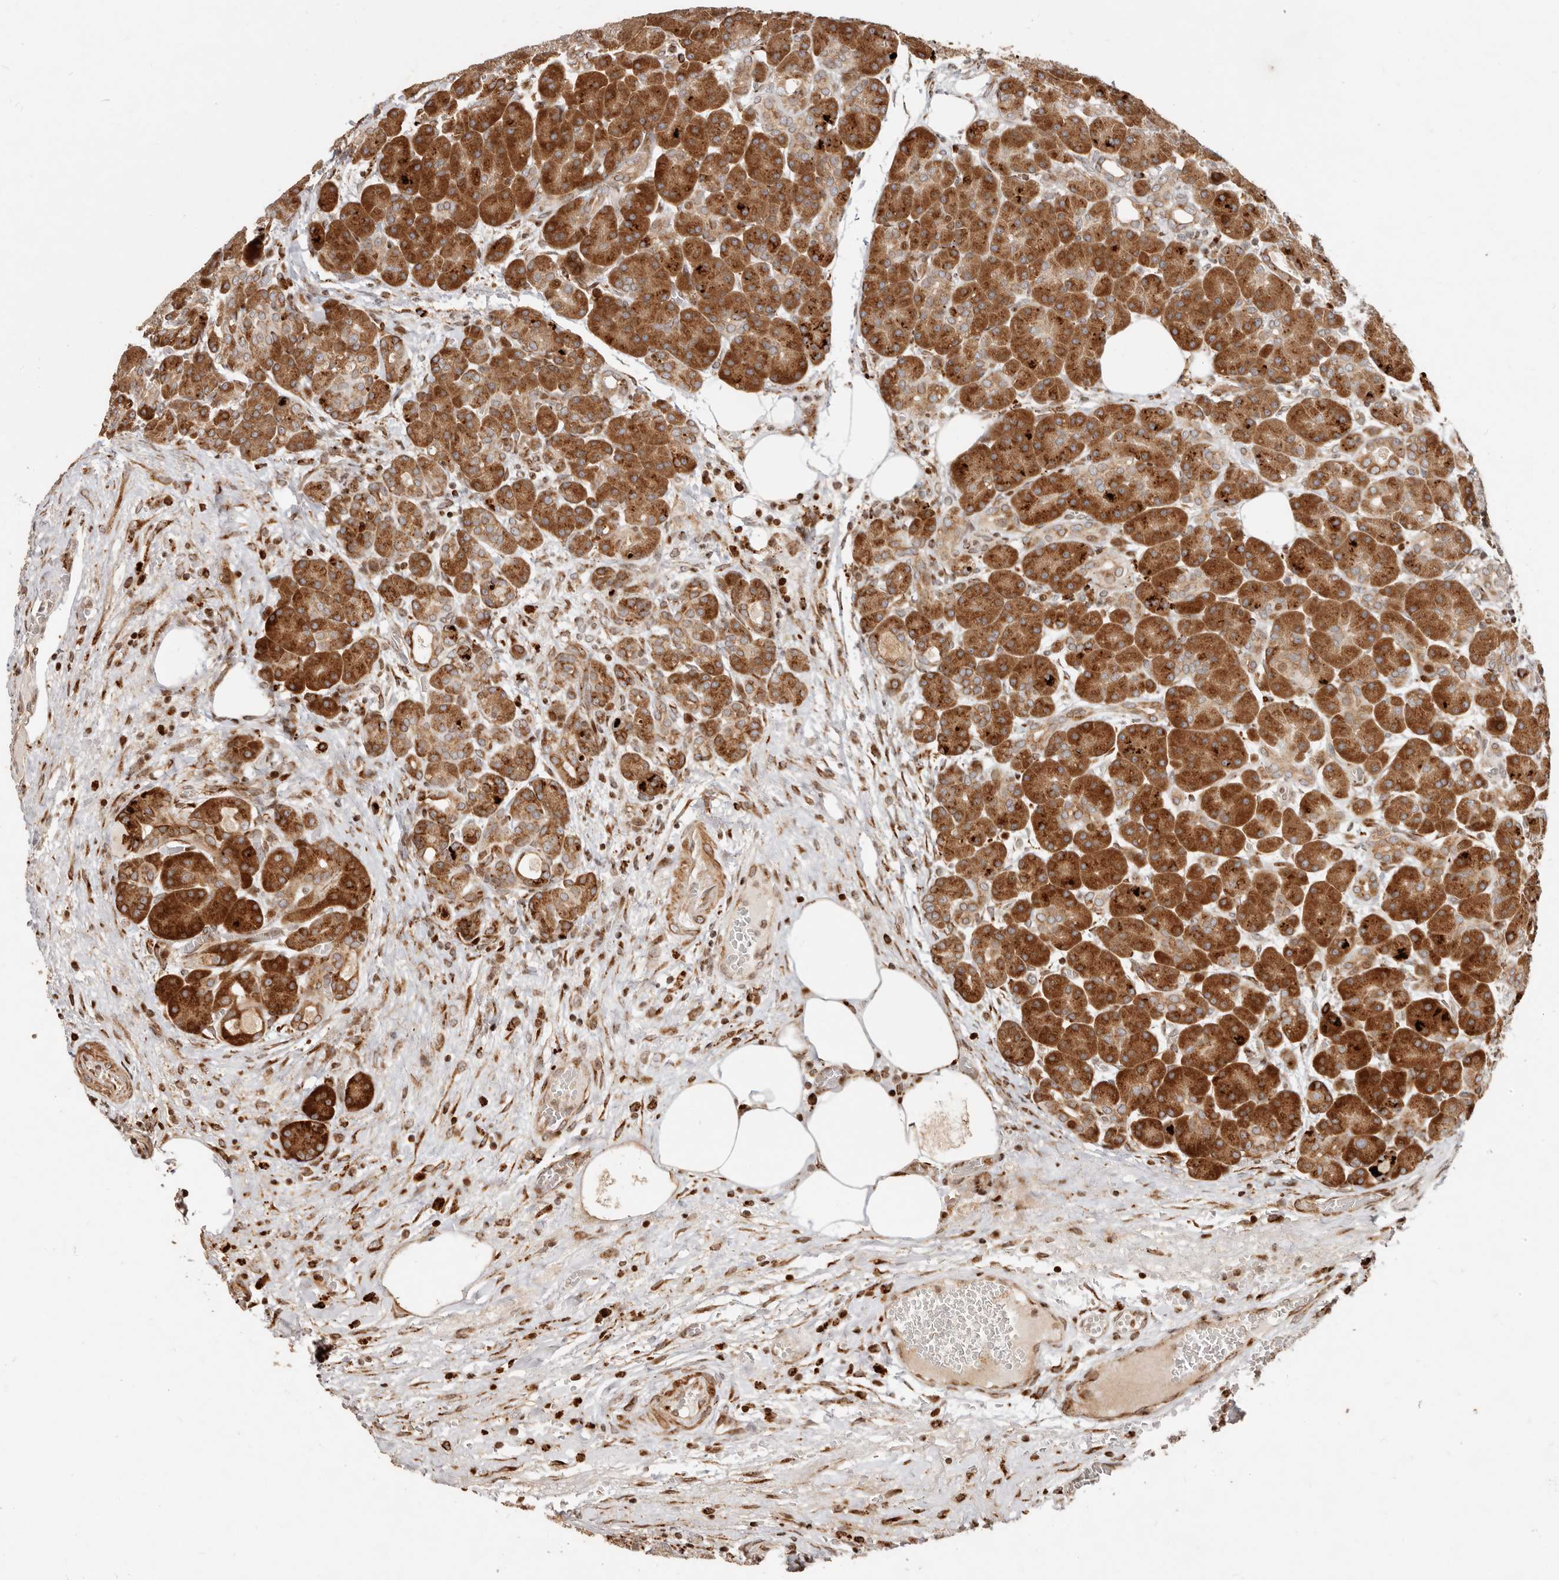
{"staining": {"intensity": "strong", "quantity": ">75%", "location": "cytoplasmic/membranous"}, "tissue": "pancreas", "cell_type": "Exocrine glandular cells", "image_type": "normal", "snomed": [{"axis": "morphology", "description": "Normal tissue, NOS"}, {"axis": "topography", "description": "Pancreas"}], "caption": "Brown immunohistochemical staining in unremarkable human pancreas shows strong cytoplasmic/membranous expression in approximately >75% of exocrine glandular cells. The staining is performed using DAB (3,3'-diaminobenzidine) brown chromogen to label protein expression. The nuclei are counter-stained blue using hematoxylin.", "gene": "TRIM4", "patient": {"sex": "male", "age": 63}}